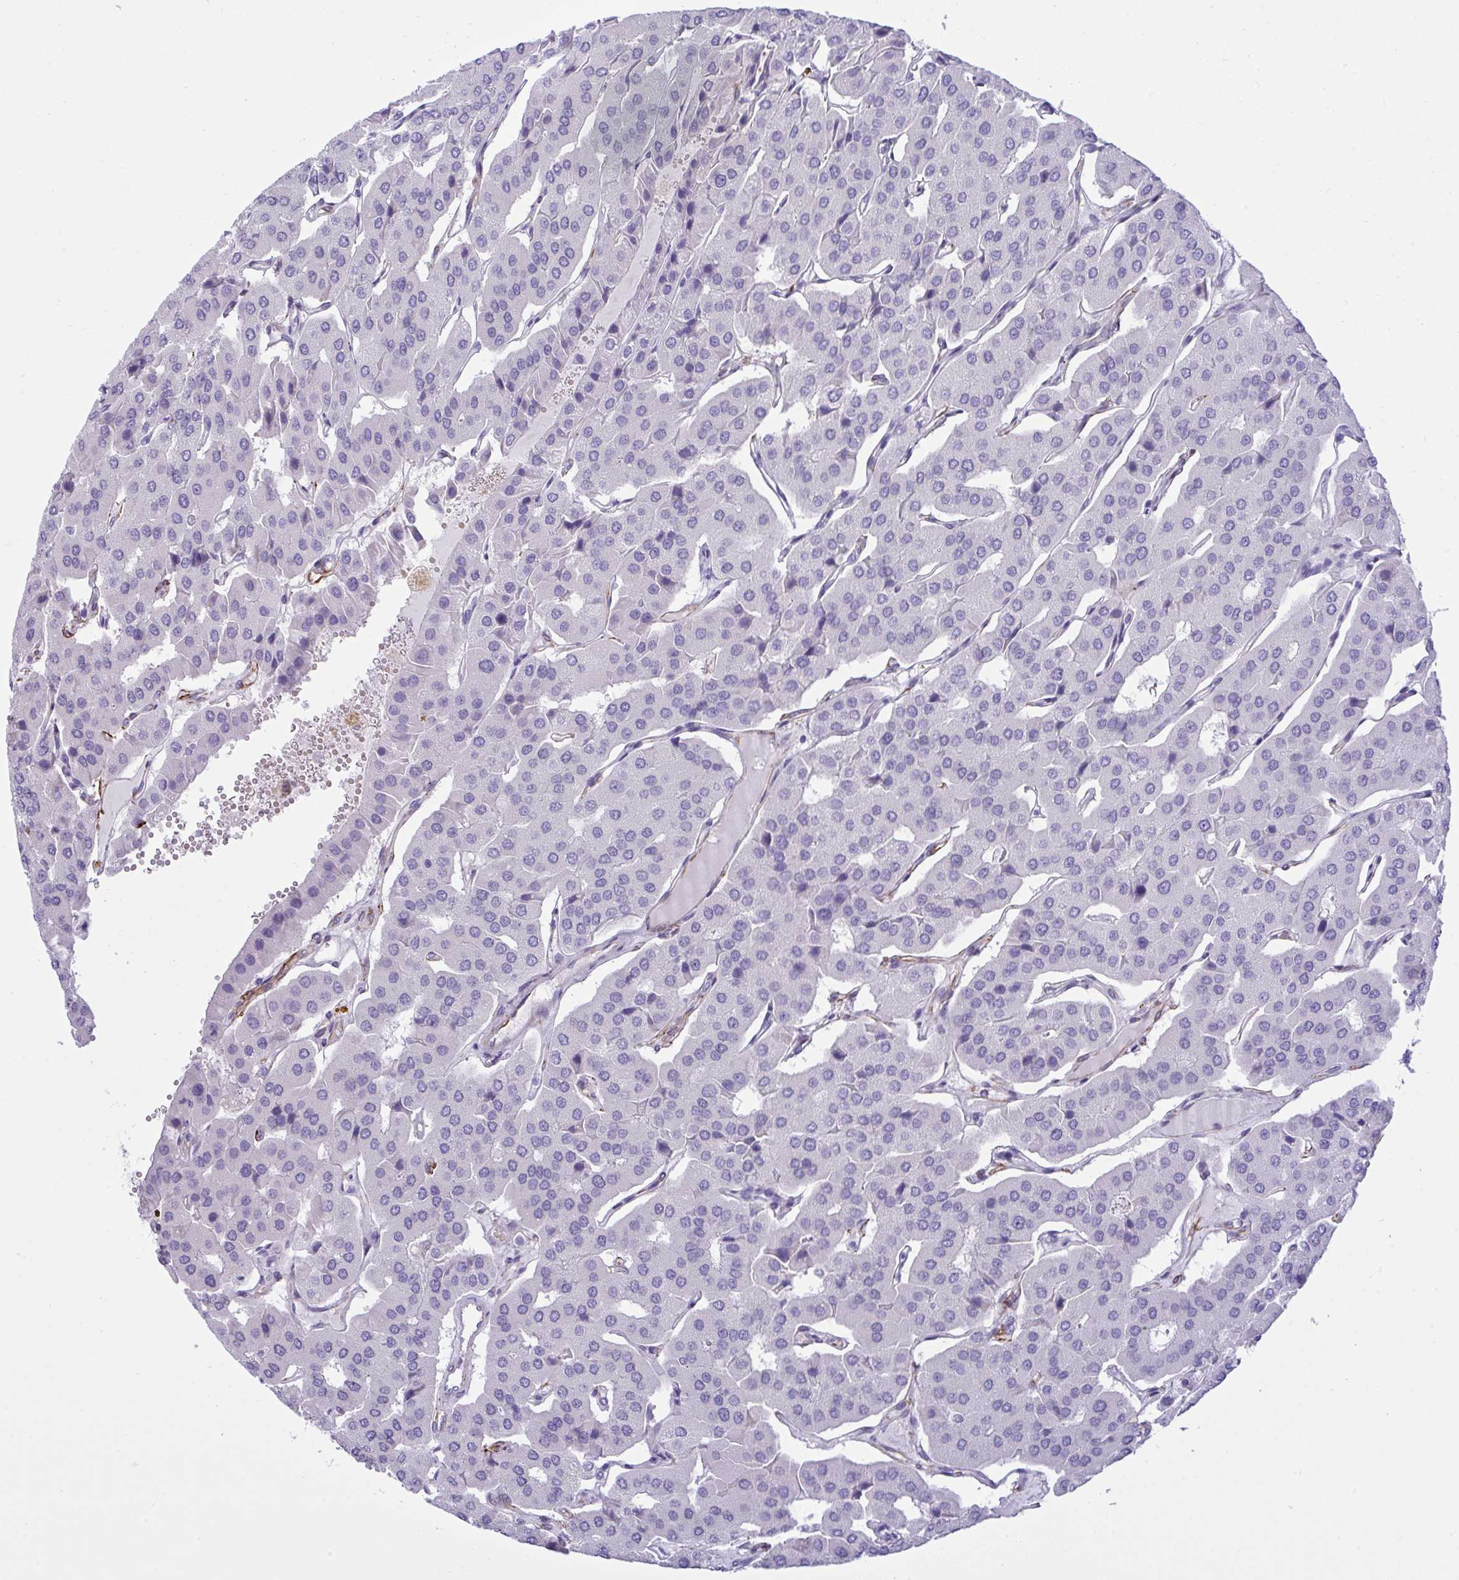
{"staining": {"intensity": "negative", "quantity": "none", "location": "none"}, "tissue": "parathyroid gland", "cell_type": "Glandular cells", "image_type": "normal", "snomed": [{"axis": "morphology", "description": "Normal tissue, NOS"}, {"axis": "morphology", "description": "Adenoma, NOS"}, {"axis": "topography", "description": "Parathyroid gland"}], "caption": "High power microscopy image of an immunohistochemistry (IHC) histopathology image of unremarkable parathyroid gland, revealing no significant positivity in glandular cells.", "gene": "SLC35B1", "patient": {"sex": "female", "age": 86}}